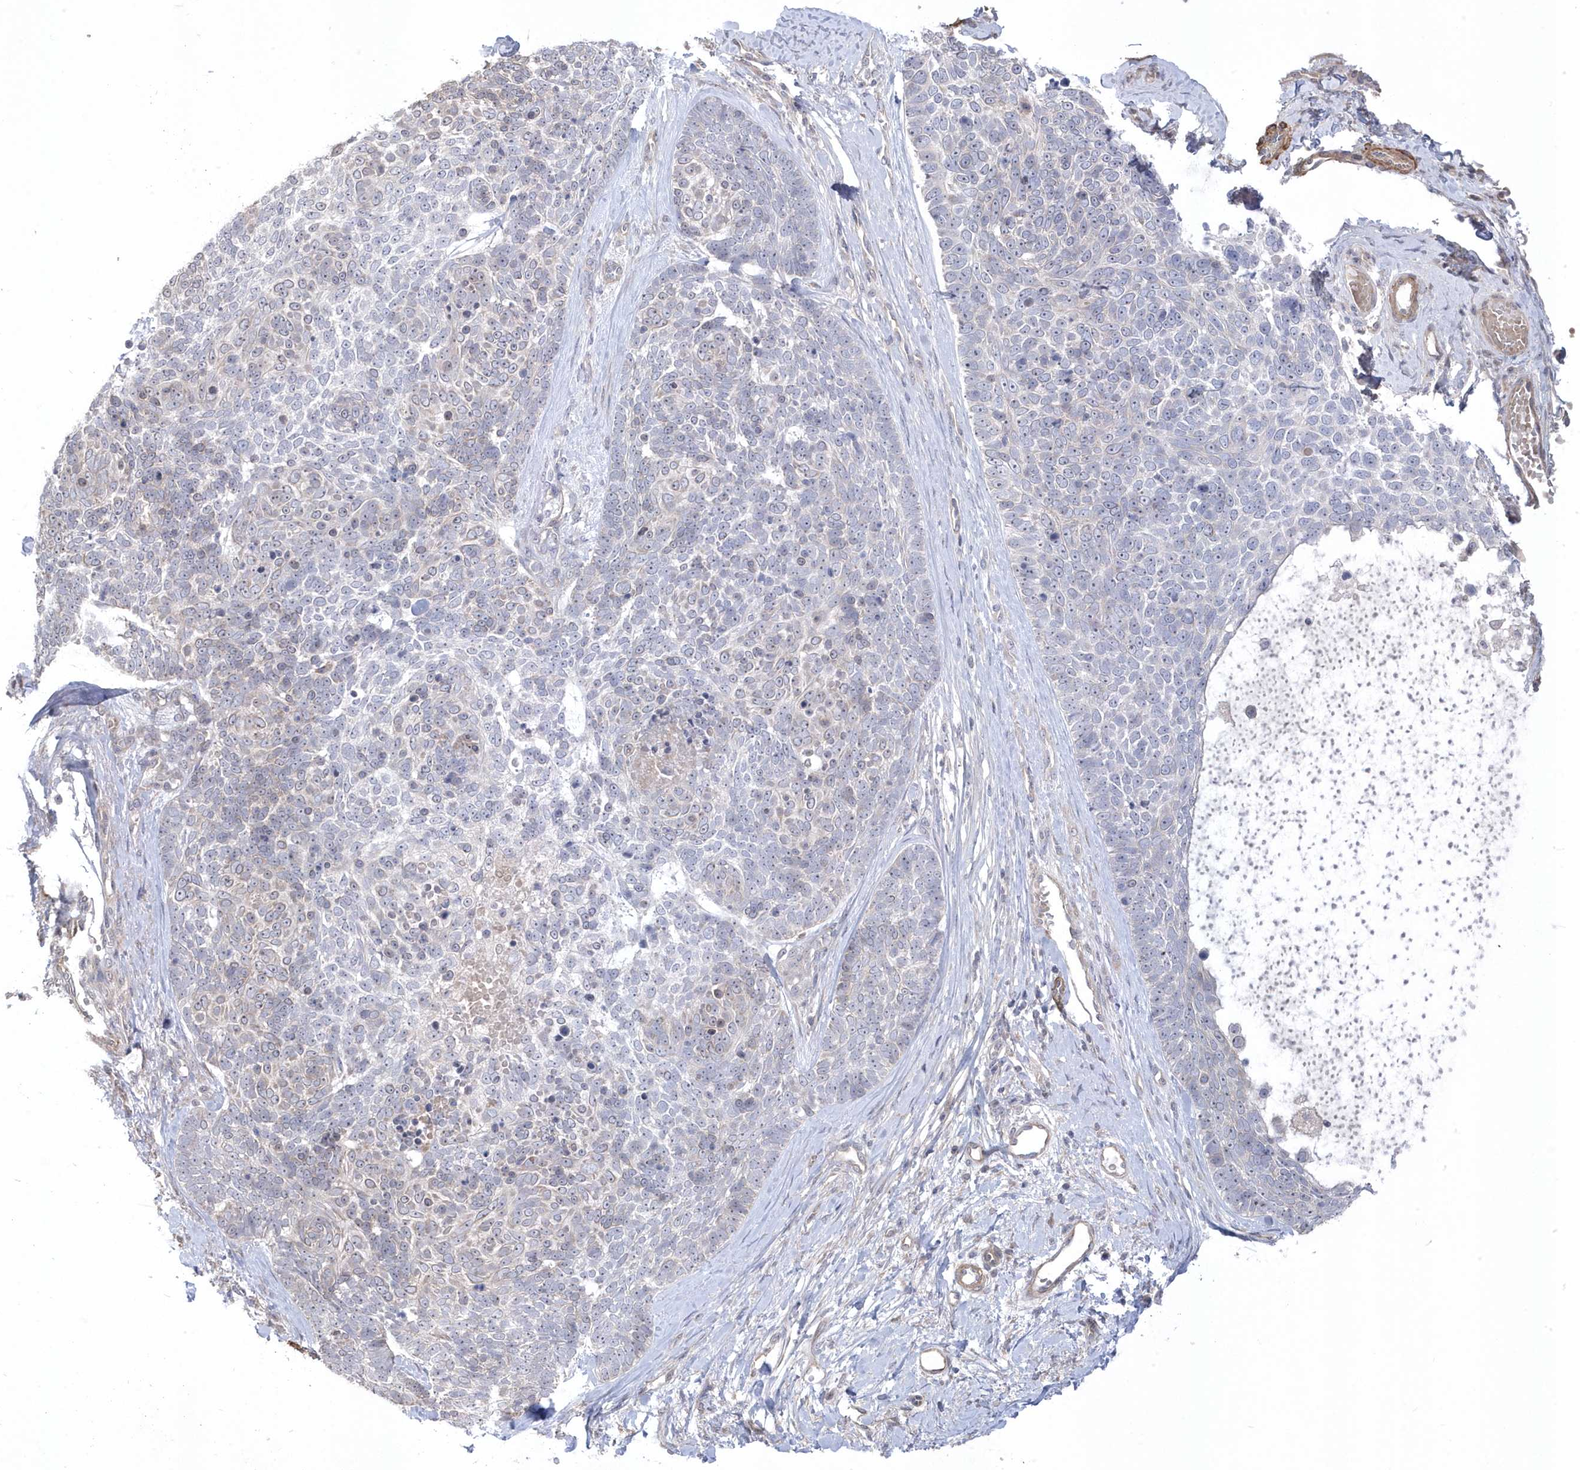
{"staining": {"intensity": "negative", "quantity": "none", "location": "none"}, "tissue": "skin cancer", "cell_type": "Tumor cells", "image_type": "cancer", "snomed": [{"axis": "morphology", "description": "Basal cell carcinoma"}, {"axis": "topography", "description": "Skin"}], "caption": "Skin cancer (basal cell carcinoma) was stained to show a protein in brown. There is no significant positivity in tumor cells.", "gene": "GTPBP6", "patient": {"sex": "female", "age": 81}}